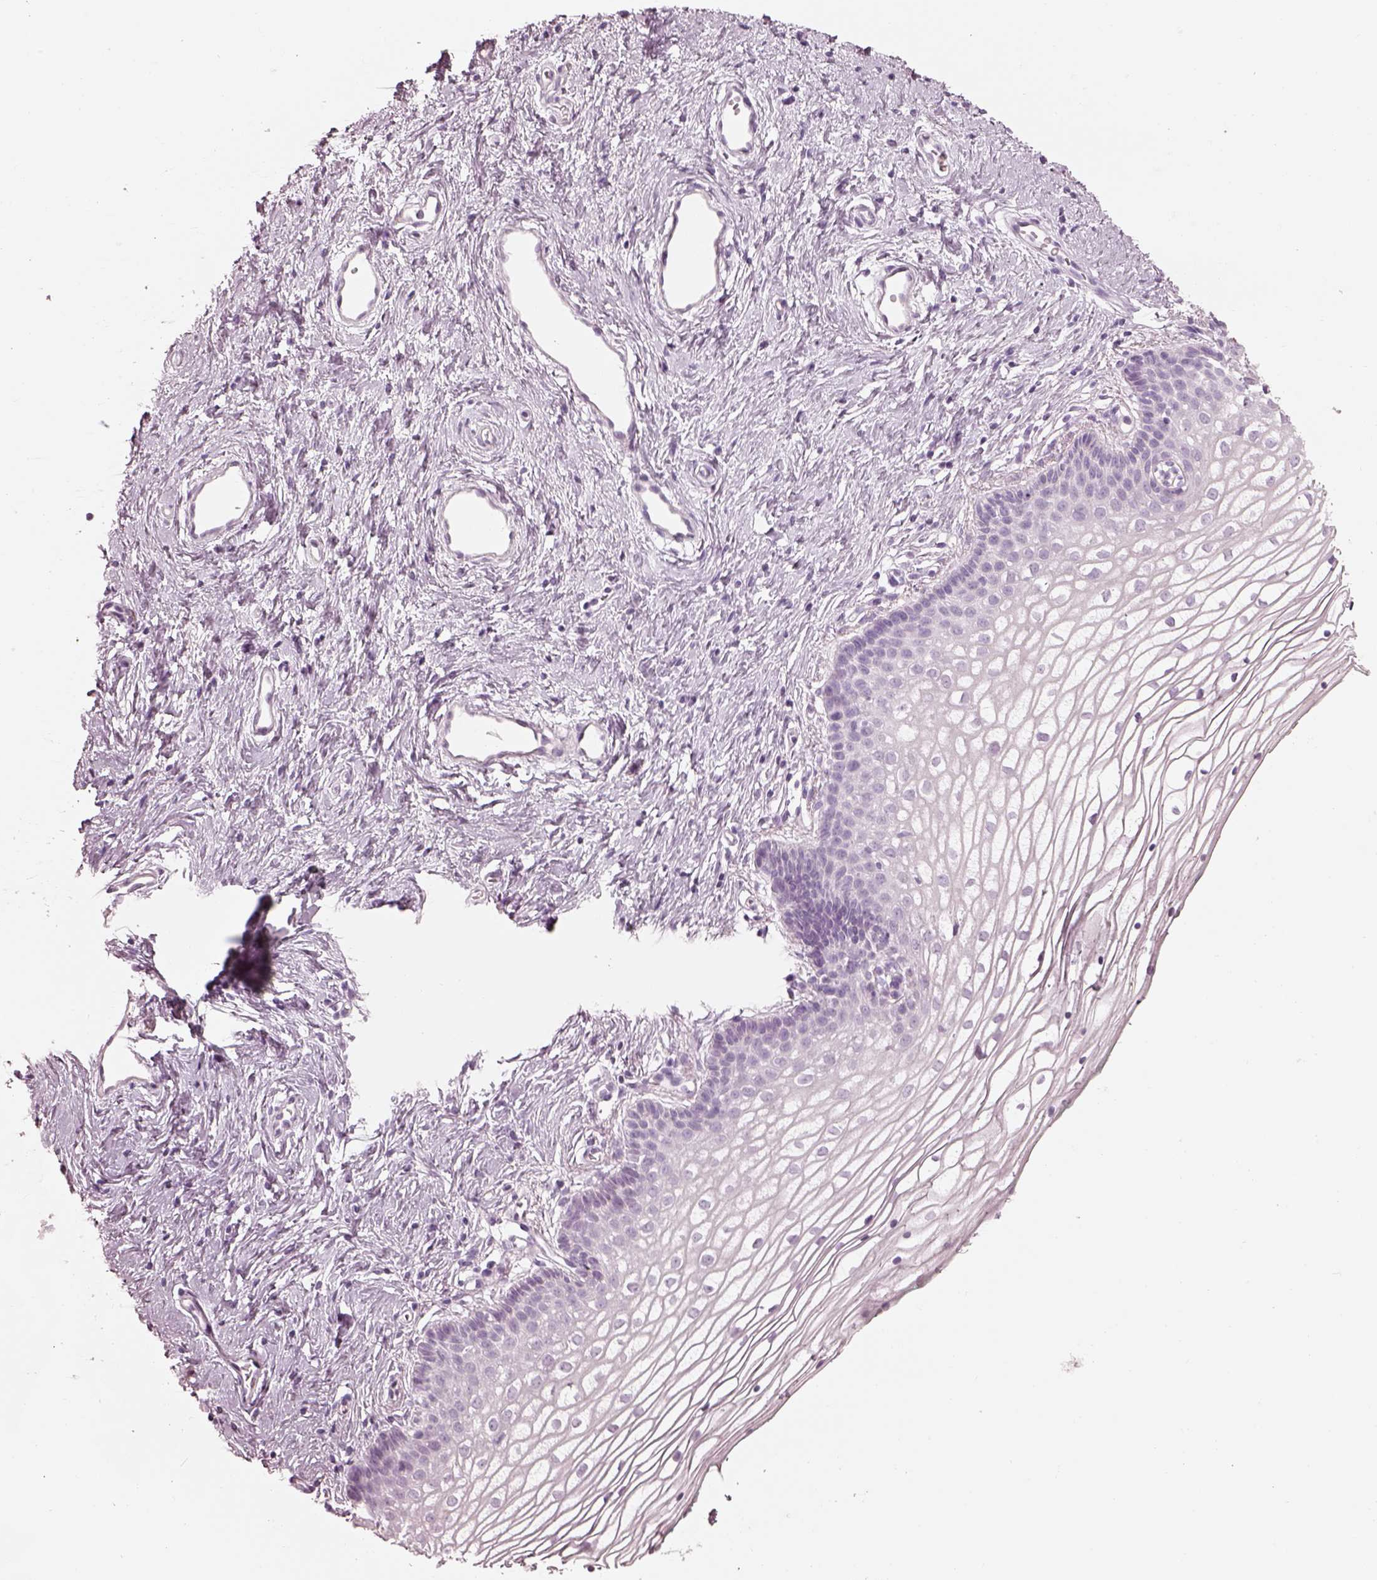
{"staining": {"intensity": "negative", "quantity": "none", "location": "none"}, "tissue": "vagina", "cell_type": "Squamous epithelial cells", "image_type": "normal", "snomed": [{"axis": "morphology", "description": "Normal tissue, NOS"}, {"axis": "topography", "description": "Vagina"}], "caption": "DAB immunohistochemical staining of benign human vagina displays no significant staining in squamous epithelial cells. (Stains: DAB (3,3'-diaminobenzidine) immunohistochemistry with hematoxylin counter stain, Microscopy: brightfield microscopy at high magnification).", "gene": "RSPH9", "patient": {"sex": "female", "age": 36}}